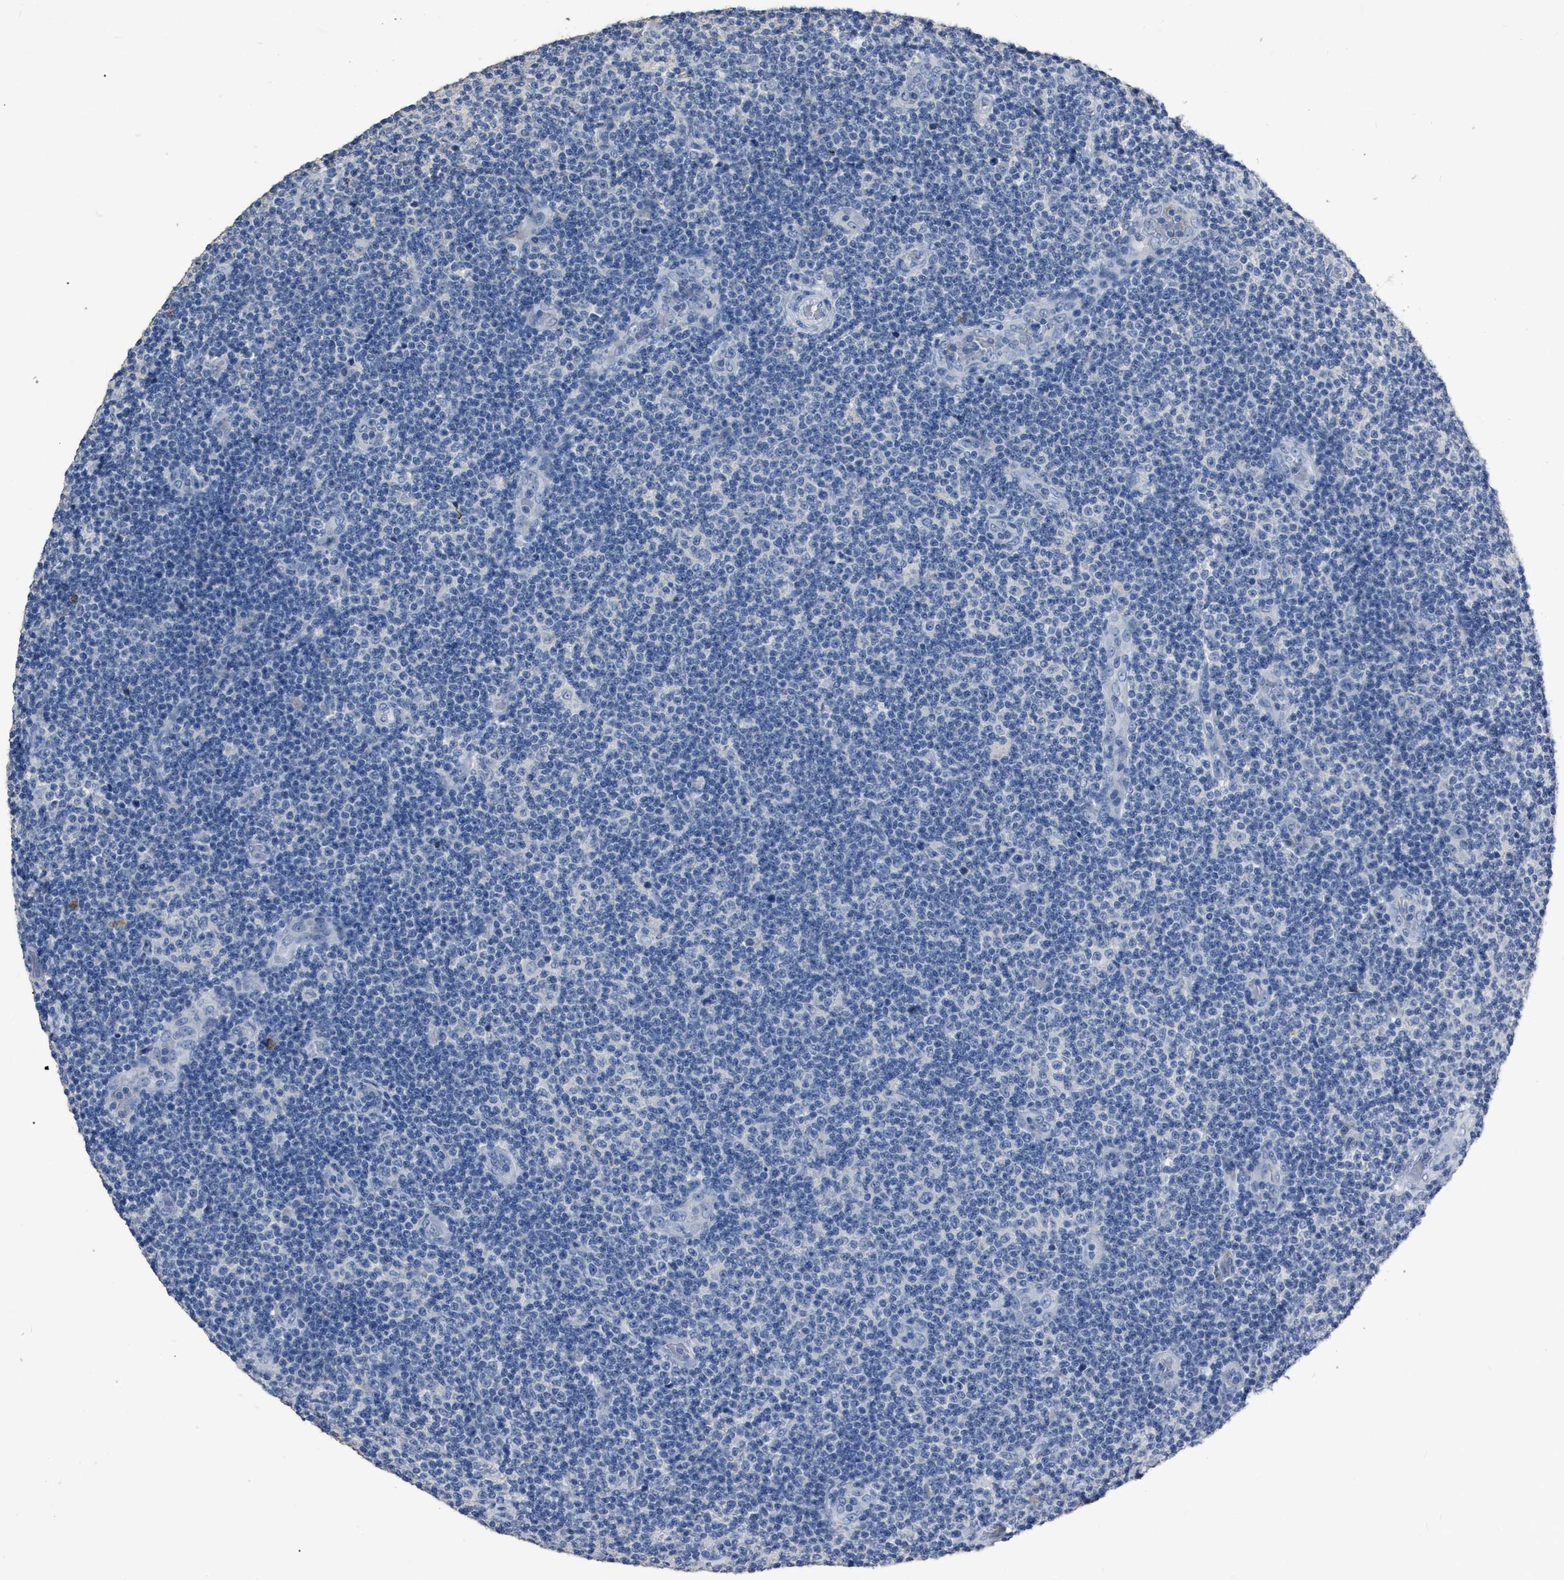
{"staining": {"intensity": "negative", "quantity": "none", "location": "none"}, "tissue": "lymphoma", "cell_type": "Tumor cells", "image_type": "cancer", "snomed": [{"axis": "morphology", "description": "Malignant lymphoma, non-Hodgkin's type, Low grade"}, {"axis": "topography", "description": "Lymph node"}], "caption": "DAB immunohistochemical staining of malignant lymphoma, non-Hodgkin's type (low-grade) shows no significant staining in tumor cells.", "gene": "HABP2", "patient": {"sex": "male", "age": 83}}